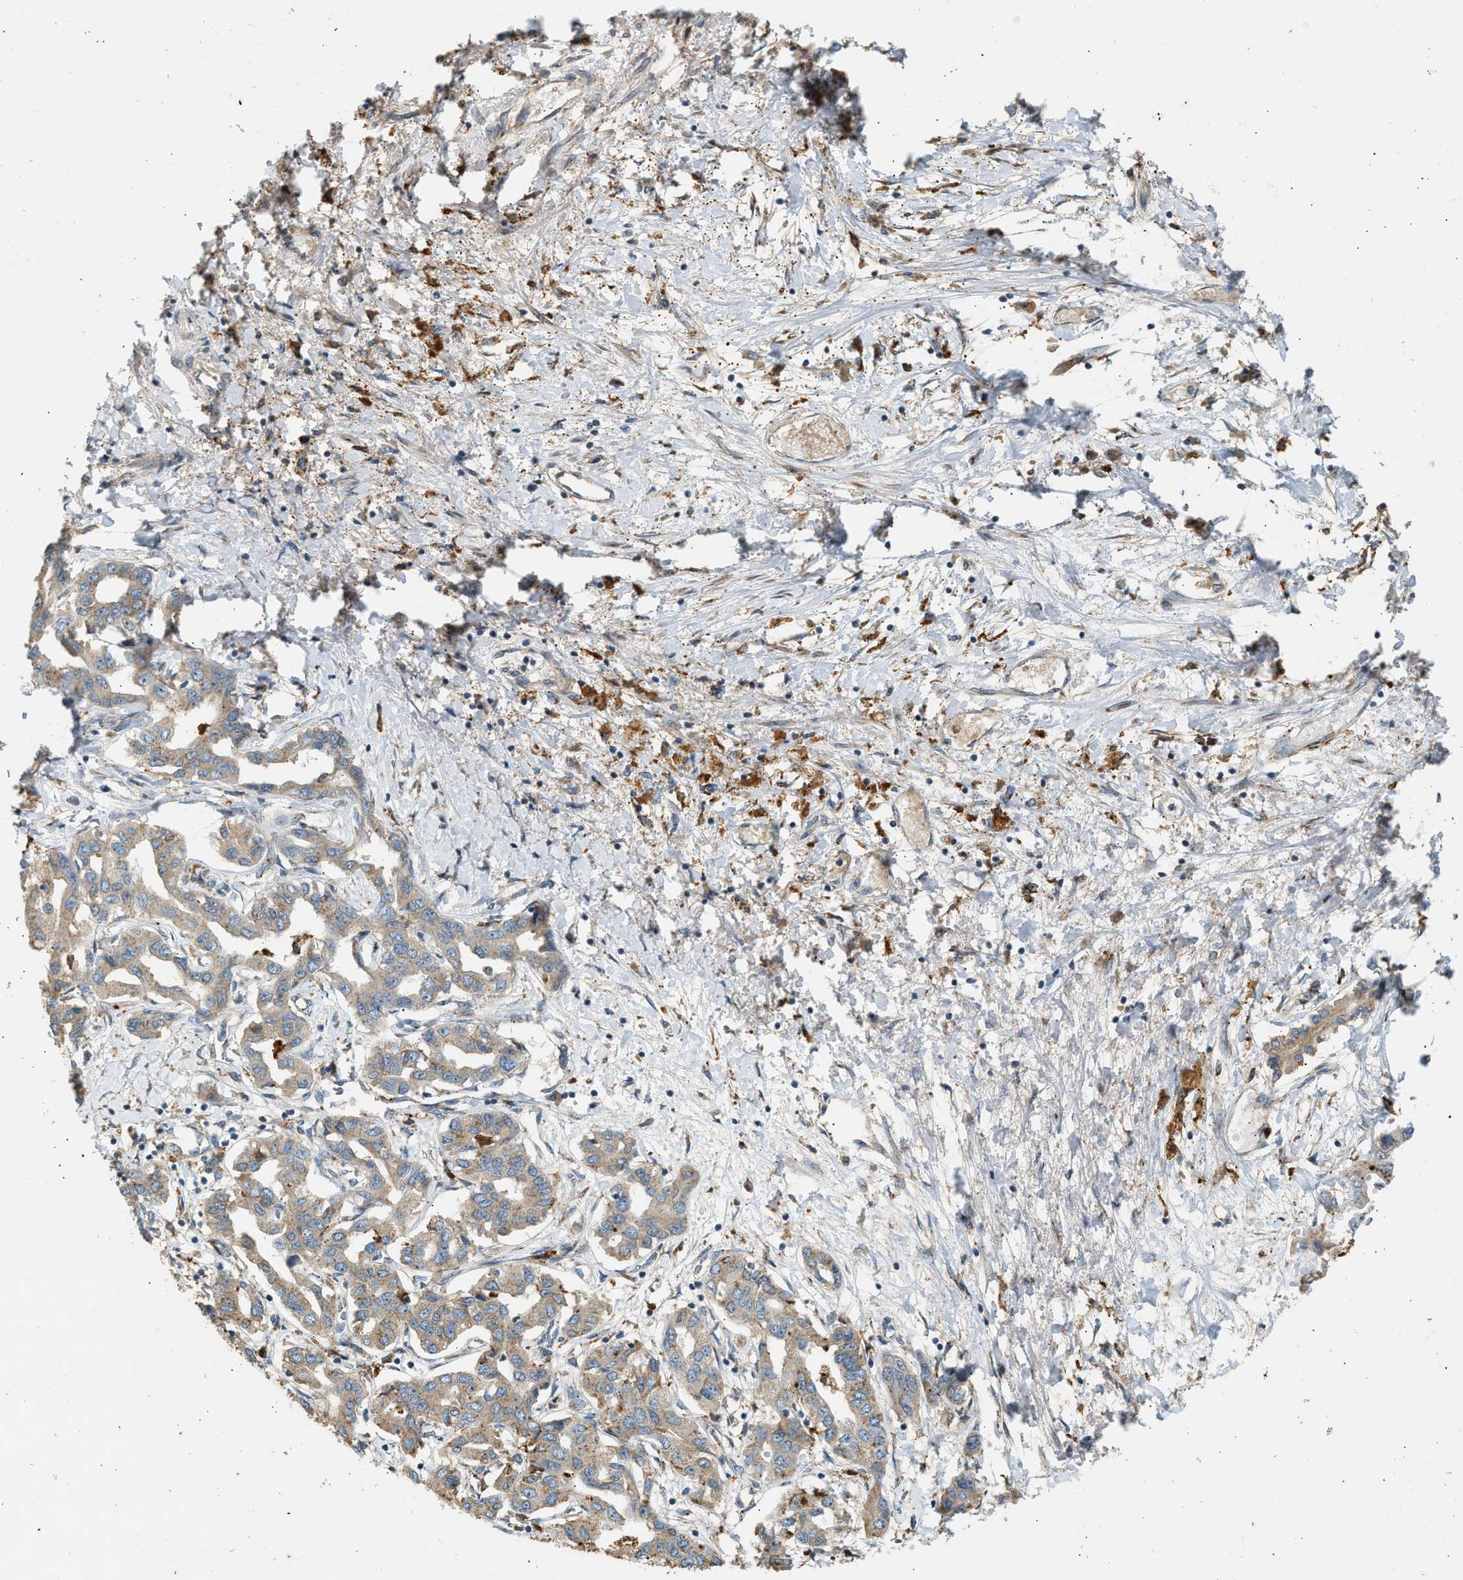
{"staining": {"intensity": "weak", "quantity": ">75%", "location": "cytoplasmic/membranous"}, "tissue": "liver cancer", "cell_type": "Tumor cells", "image_type": "cancer", "snomed": [{"axis": "morphology", "description": "Cholangiocarcinoma"}, {"axis": "topography", "description": "Liver"}], "caption": "This micrograph reveals immunohistochemistry (IHC) staining of human liver cancer (cholangiocarcinoma), with low weak cytoplasmic/membranous positivity in about >75% of tumor cells.", "gene": "CTSB", "patient": {"sex": "male", "age": 59}}